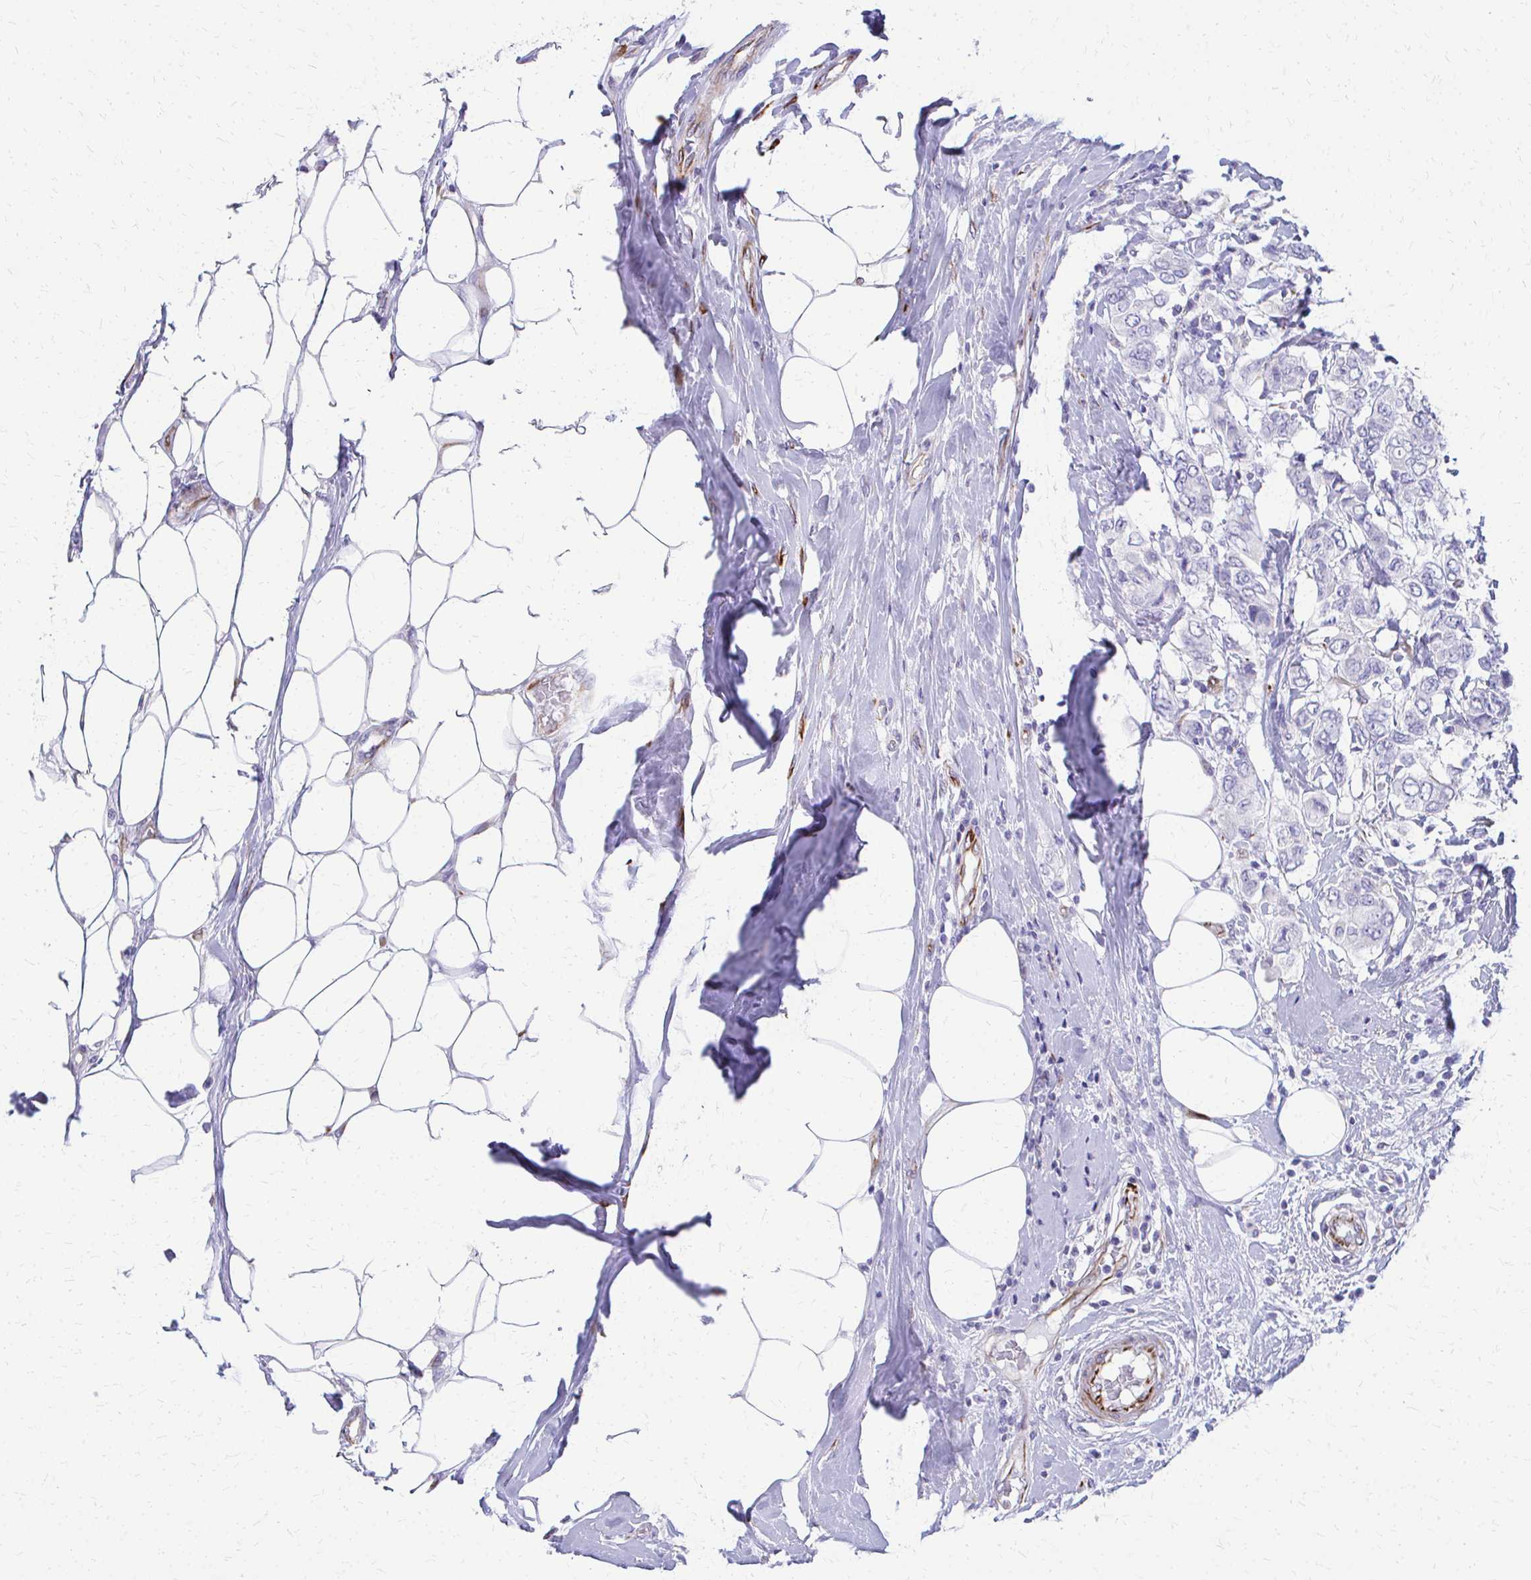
{"staining": {"intensity": "negative", "quantity": "none", "location": "none"}, "tissue": "breast cancer", "cell_type": "Tumor cells", "image_type": "cancer", "snomed": [{"axis": "morphology", "description": "Lobular carcinoma"}, {"axis": "topography", "description": "Breast"}], "caption": "The histopathology image shows no staining of tumor cells in breast cancer. (DAB (3,3'-diaminobenzidine) immunohistochemistry with hematoxylin counter stain).", "gene": "TRIM6", "patient": {"sex": "female", "age": 51}}